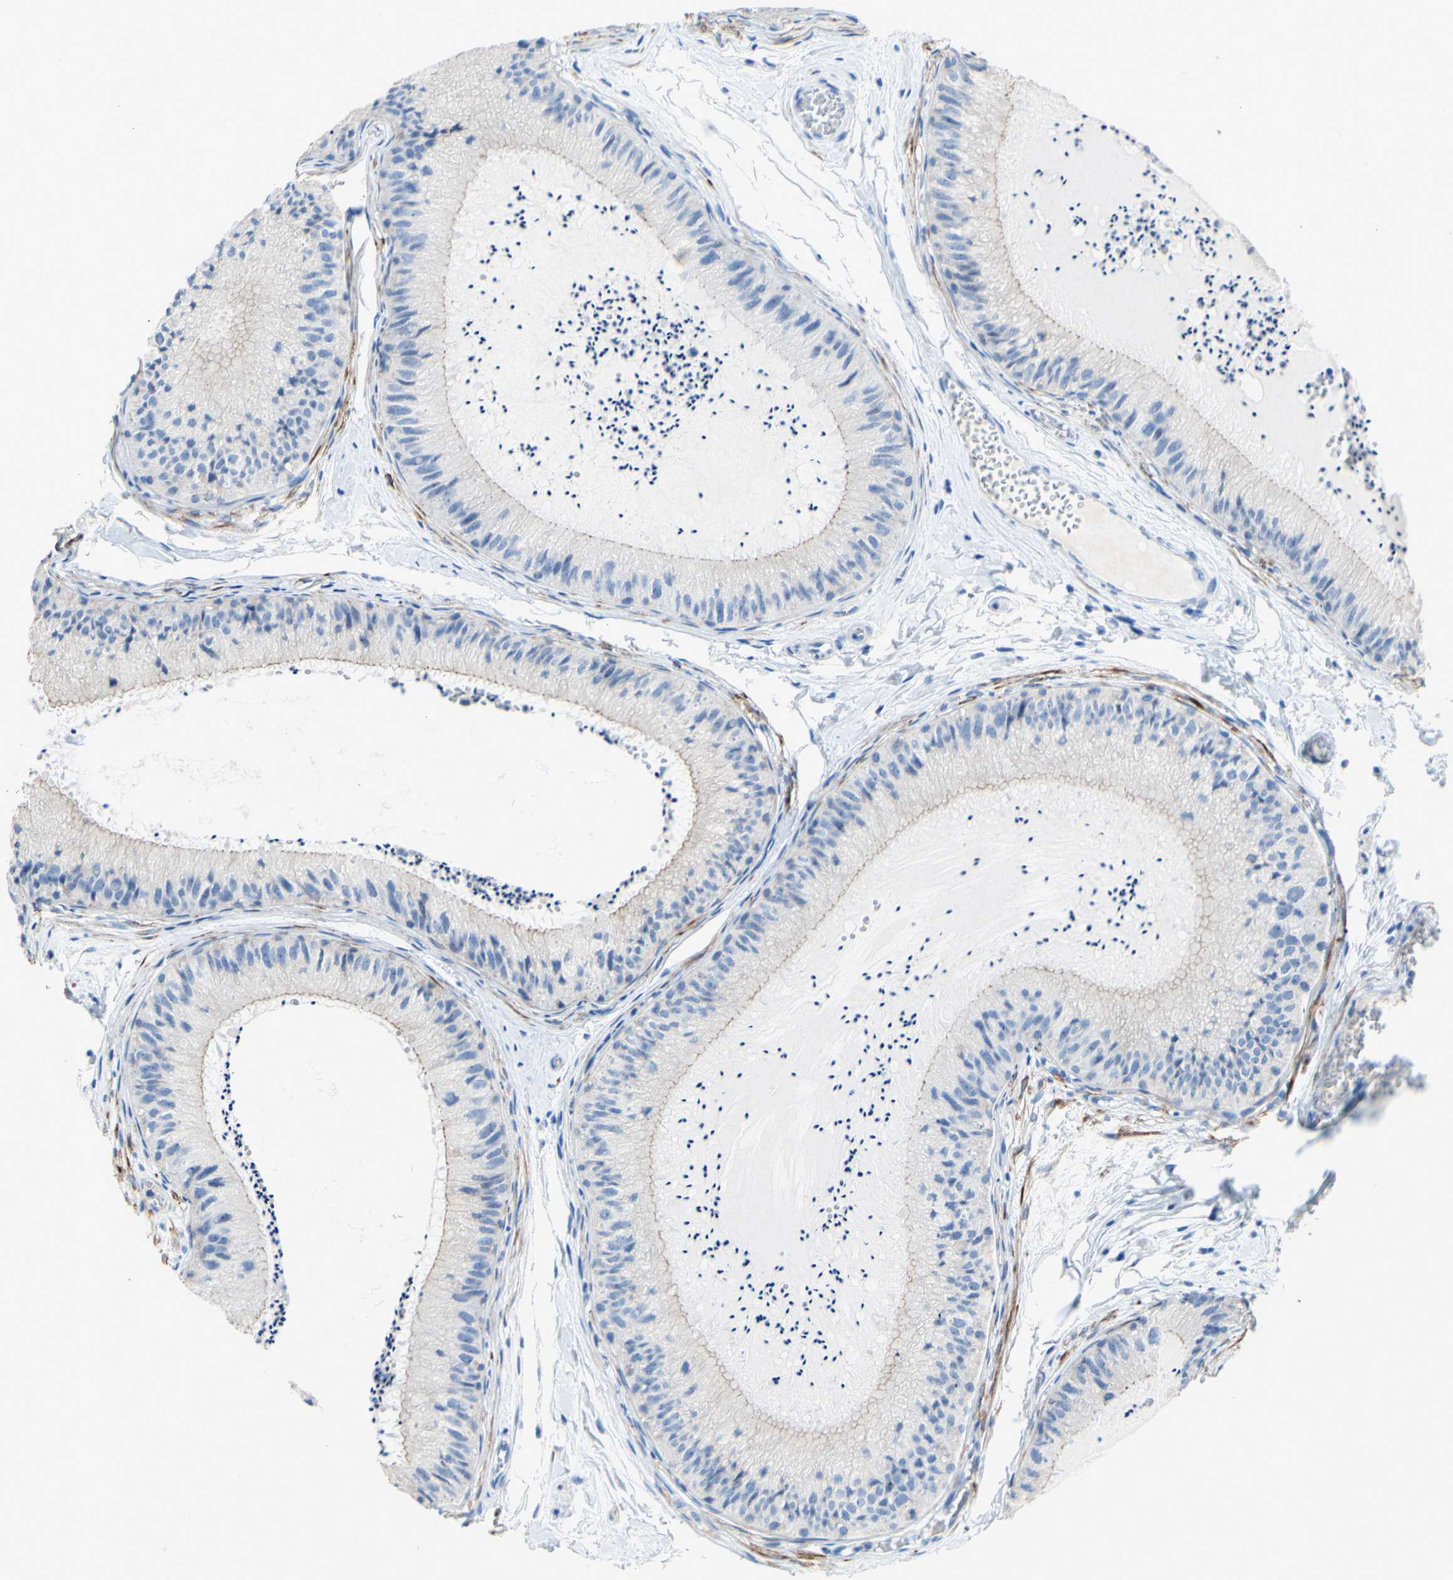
{"staining": {"intensity": "moderate", "quantity": "<25%", "location": "cytoplasmic/membranous"}, "tissue": "epididymis", "cell_type": "Glandular cells", "image_type": "normal", "snomed": [{"axis": "morphology", "description": "Normal tissue, NOS"}, {"axis": "topography", "description": "Epididymis"}], "caption": "IHC of normal human epididymis reveals low levels of moderate cytoplasmic/membranous positivity in about <25% of glandular cells.", "gene": "DSC2", "patient": {"sex": "male", "age": 31}}